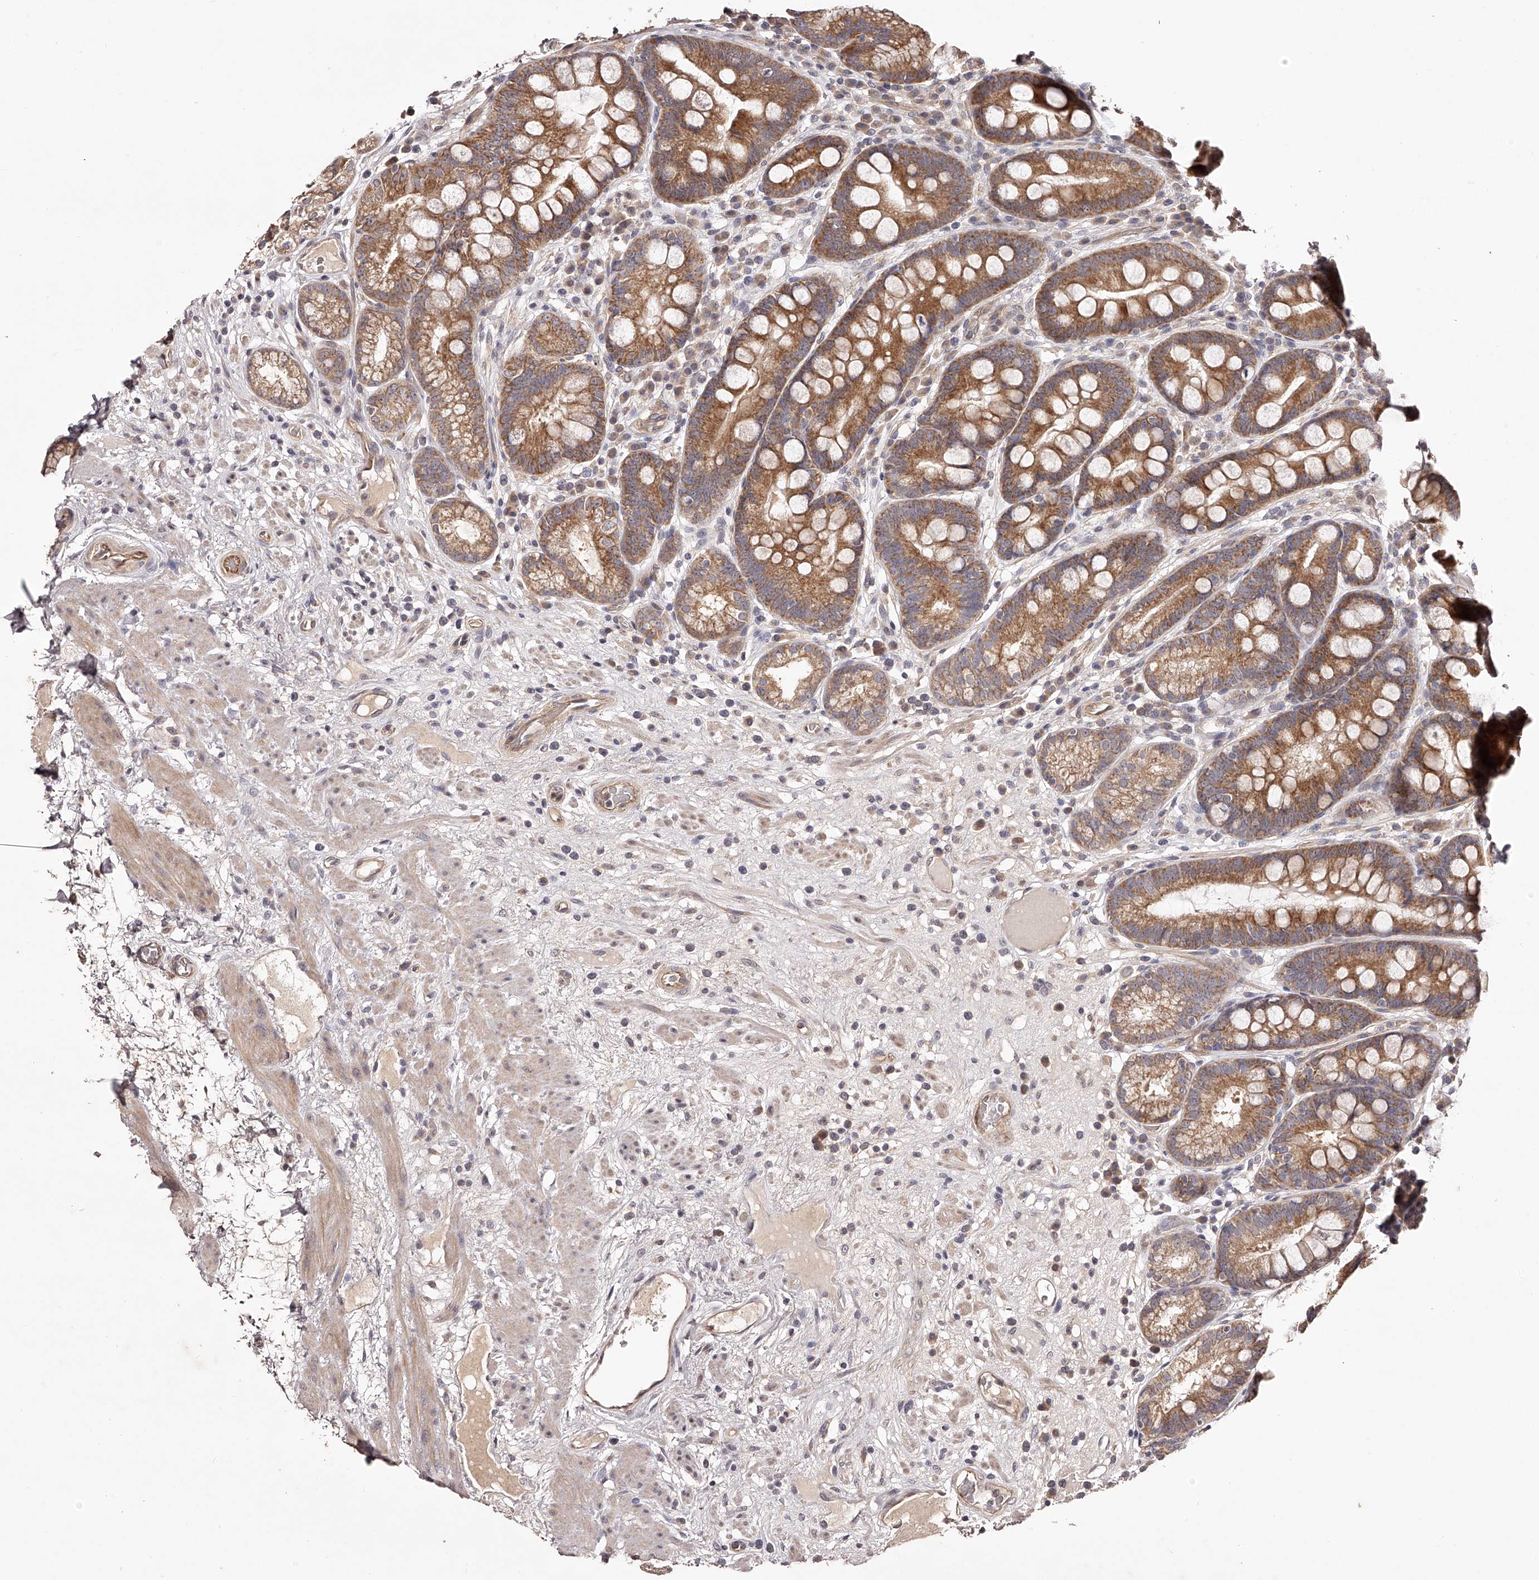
{"staining": {"intensity": "moderate", "quantity": ">75%", "location": "cytoplasmic/membranous"}, "tissue": "stomach", "cell_type": "Glandular cells", "image_type": "normal", "snomed": [{"axis": "morphology", "description": "Normal tissue, NOS"}, {"axis": "topography", "description": "Stomach"}], "caption": "An immunohistochemistry (IHC) image of benign tissue is shown. Protein staining in brown labels moderate cytoplasmic/membranous positivity in stomach within glandular cells.", "gene": "ODF2L", "patient": {"sex": "male", "age": 57}}